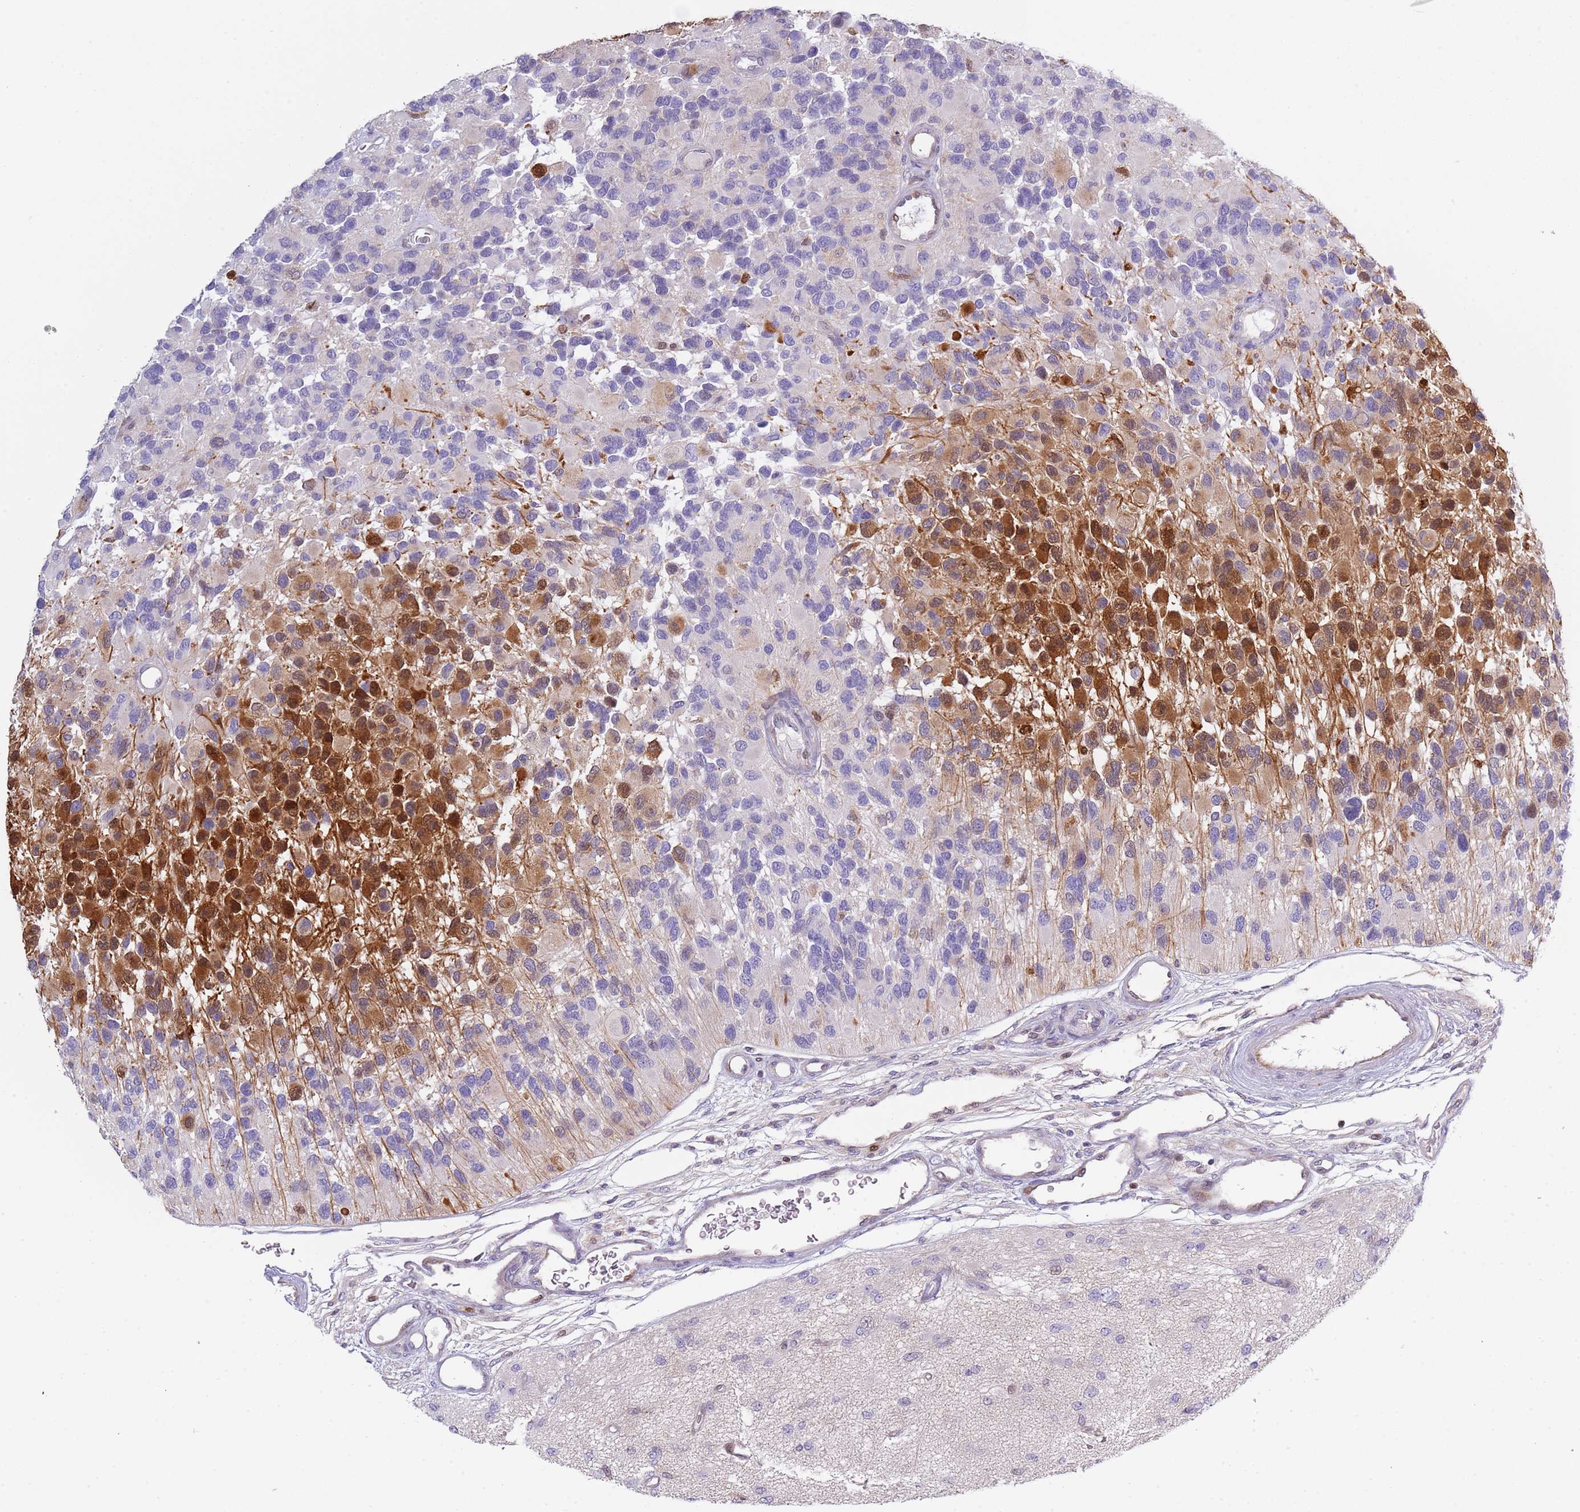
{"staining": {"intensity": "moderate", "quantity": "<25%", "location": "cytoplasmic/membranous"}, "tissue": "glioma", "cell_type": "Tumor cells", "image_type": "cancer", "snomed": [{"axis": "morphology", "description": "Glioma, malignant, High grade"}, {"axis": "topography", "description": "Brain"}], "caption": "A micrograph showing moderate cytoplasmic/membranous staining in approximately <25% of tumor cells in glioma, as visualized by brown immunohistochemical staining.", "gene": "NBPF6", "patient": {"sex": "male", "age": 77}}